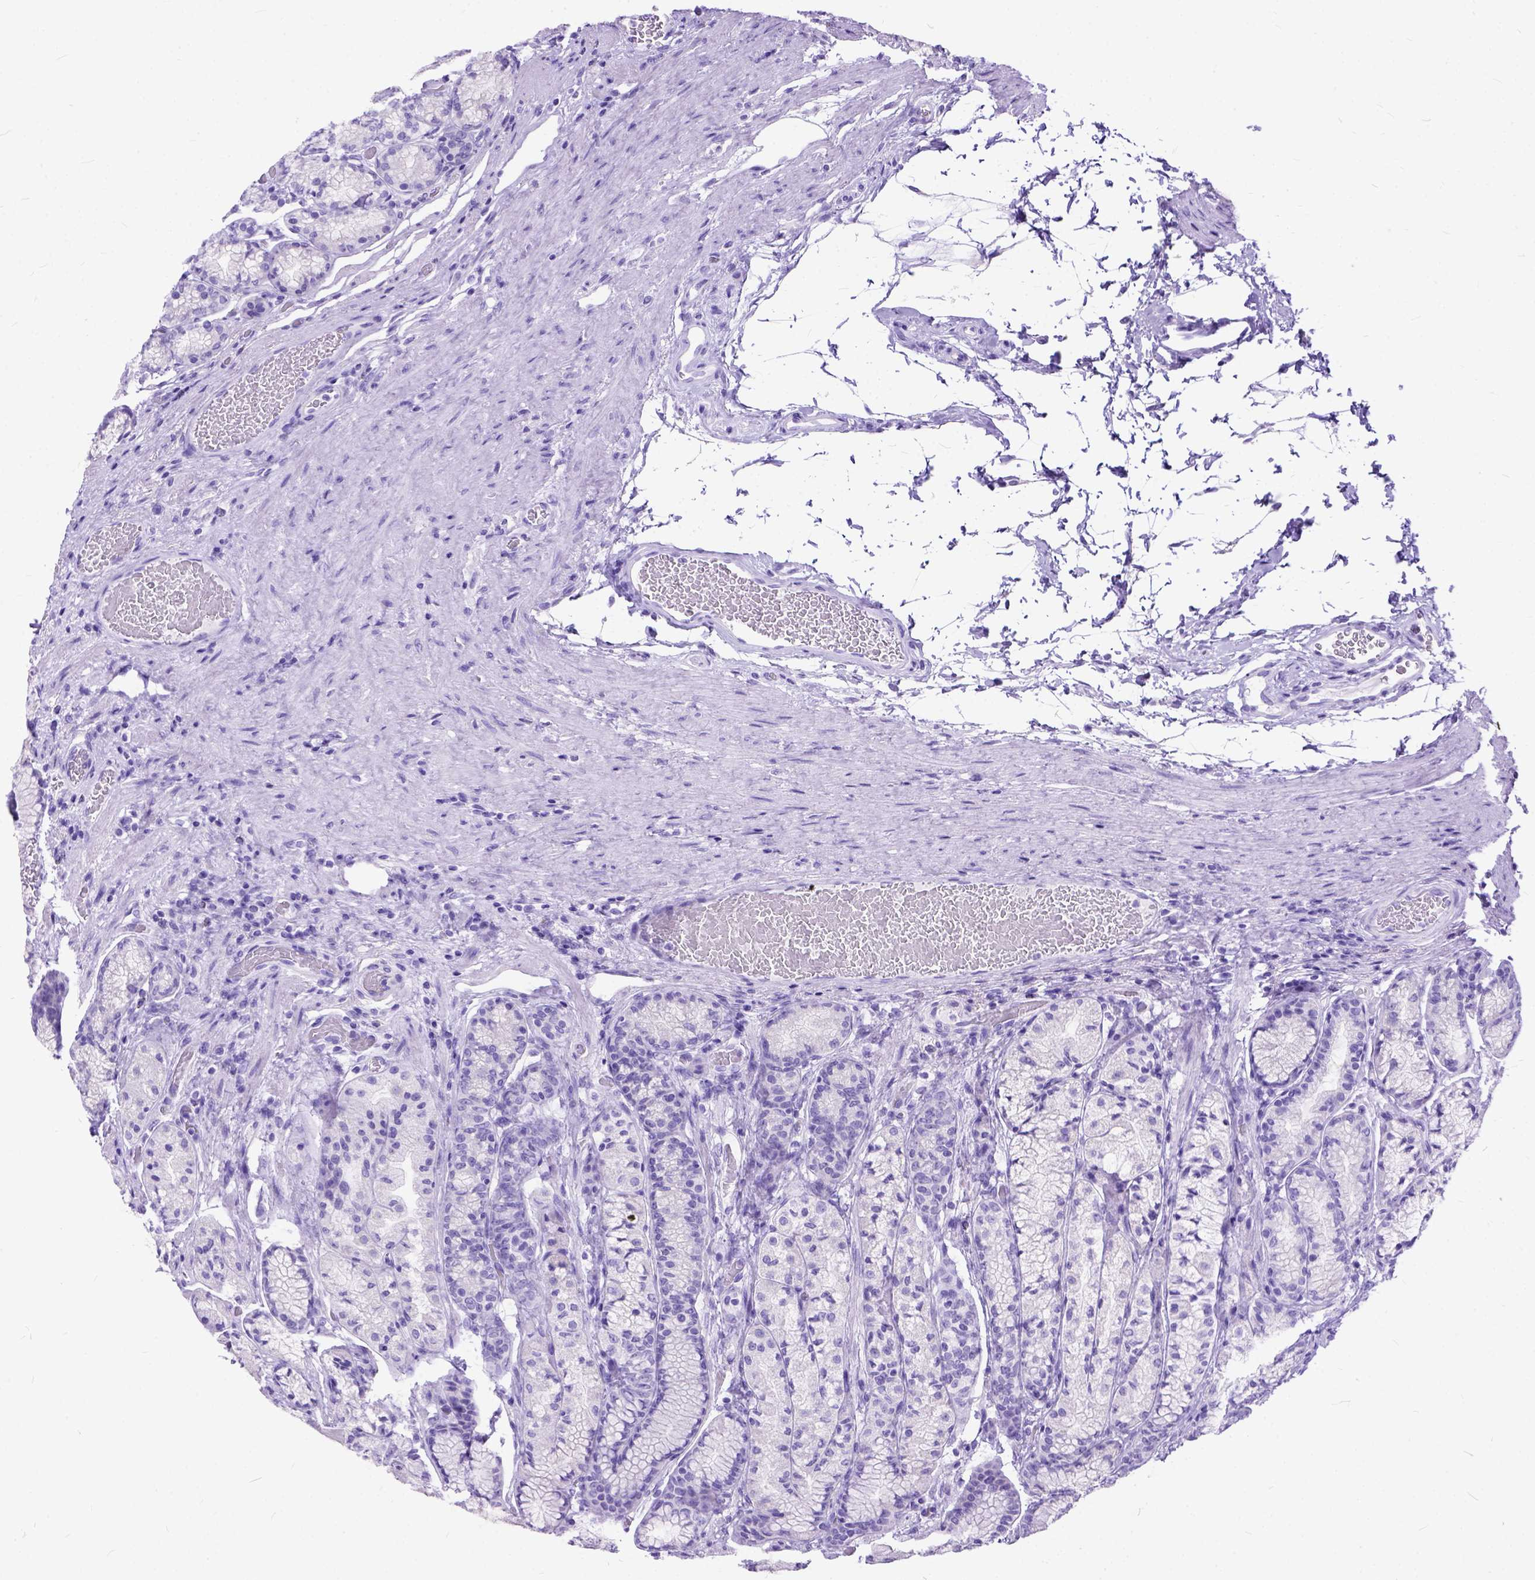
{"staining": {"intensity": "negative", "quantity": "none", "location": "none"}, "tissue": "stomach", "cell_type": "Glandular cells", "image_type": "normal", "snomed": [{"axis": "morphology", "description": "Normal tissue, NOS"}, {"axis": "morphology", "description": "Adenocarcinoma, NOS"}, {"axis": "morphology", "description": "Adenocarcinoma, High grade"}, {"axis": "topography", "description": "Stomach, upper"}, {"axis": "topography", "description": "Stomach"}], "caption": "An immunohistochemistry (IHC) photomicrograph of benign stomach is shown. There is no staining in glandular cells of stomach.", "gene": "C1QTNF3", "patient": {"sex": "female", "age": 65}}